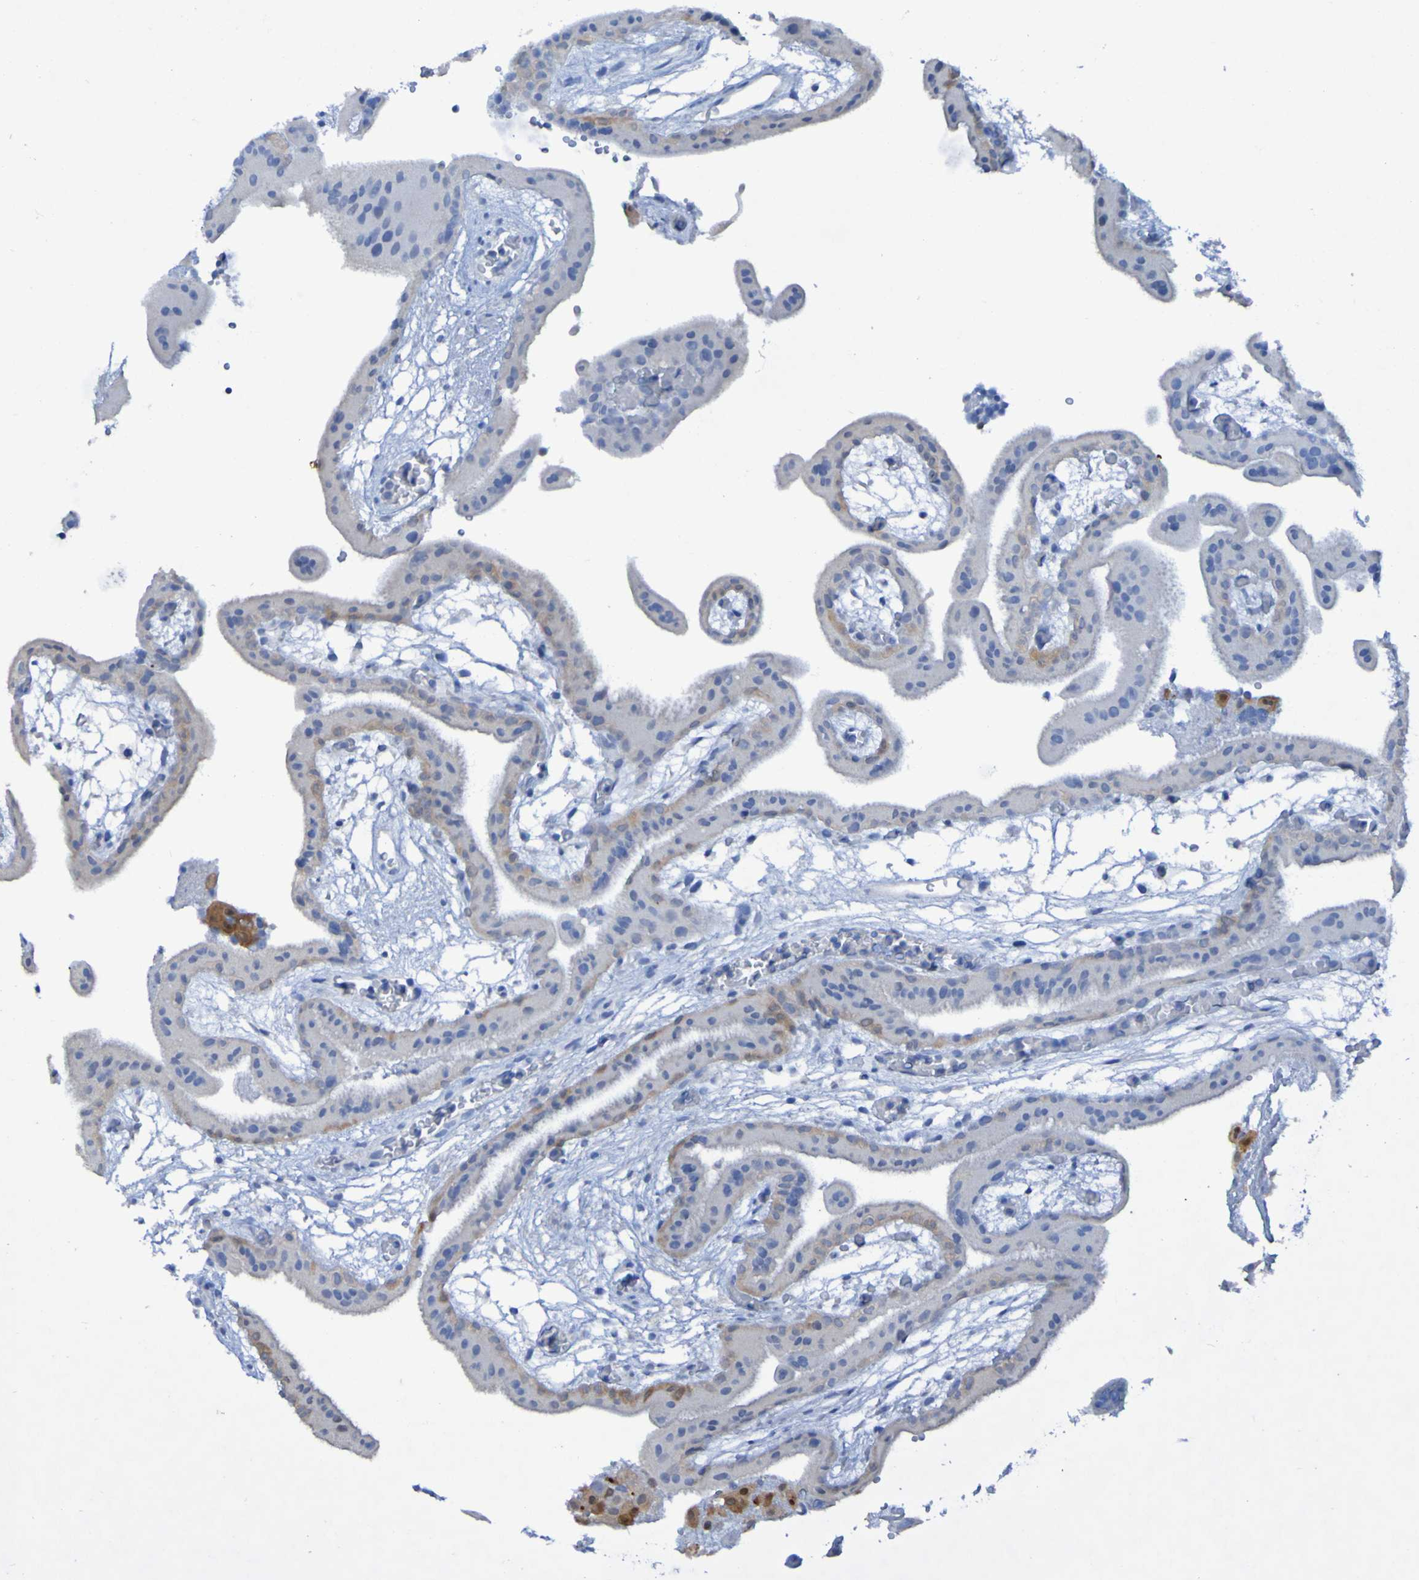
{"staining": {"intensity": "negative", "quantity": "none", "location": "none"}, "tissue": "placenta", "cell_type": "Decidual cells", "image_type": "normal", "snomed": [{"axis": "morphology", "description": "Normal tissue, NOS"}, {"axis": "topography", "description": "Placenta"}], "caption": "Immunohistochemistry histopathology image of normal placenta: human placenta stained with DAB (3,3'-diaminobenzidine) exhibits no significant protein positivity in decidual cells. The staining is performed using DAB brown chromogen with nuclei counter-stained in using hematoxylin.", "gene": "MPPE1", "patient": {"sex": "female", "age": 18}}